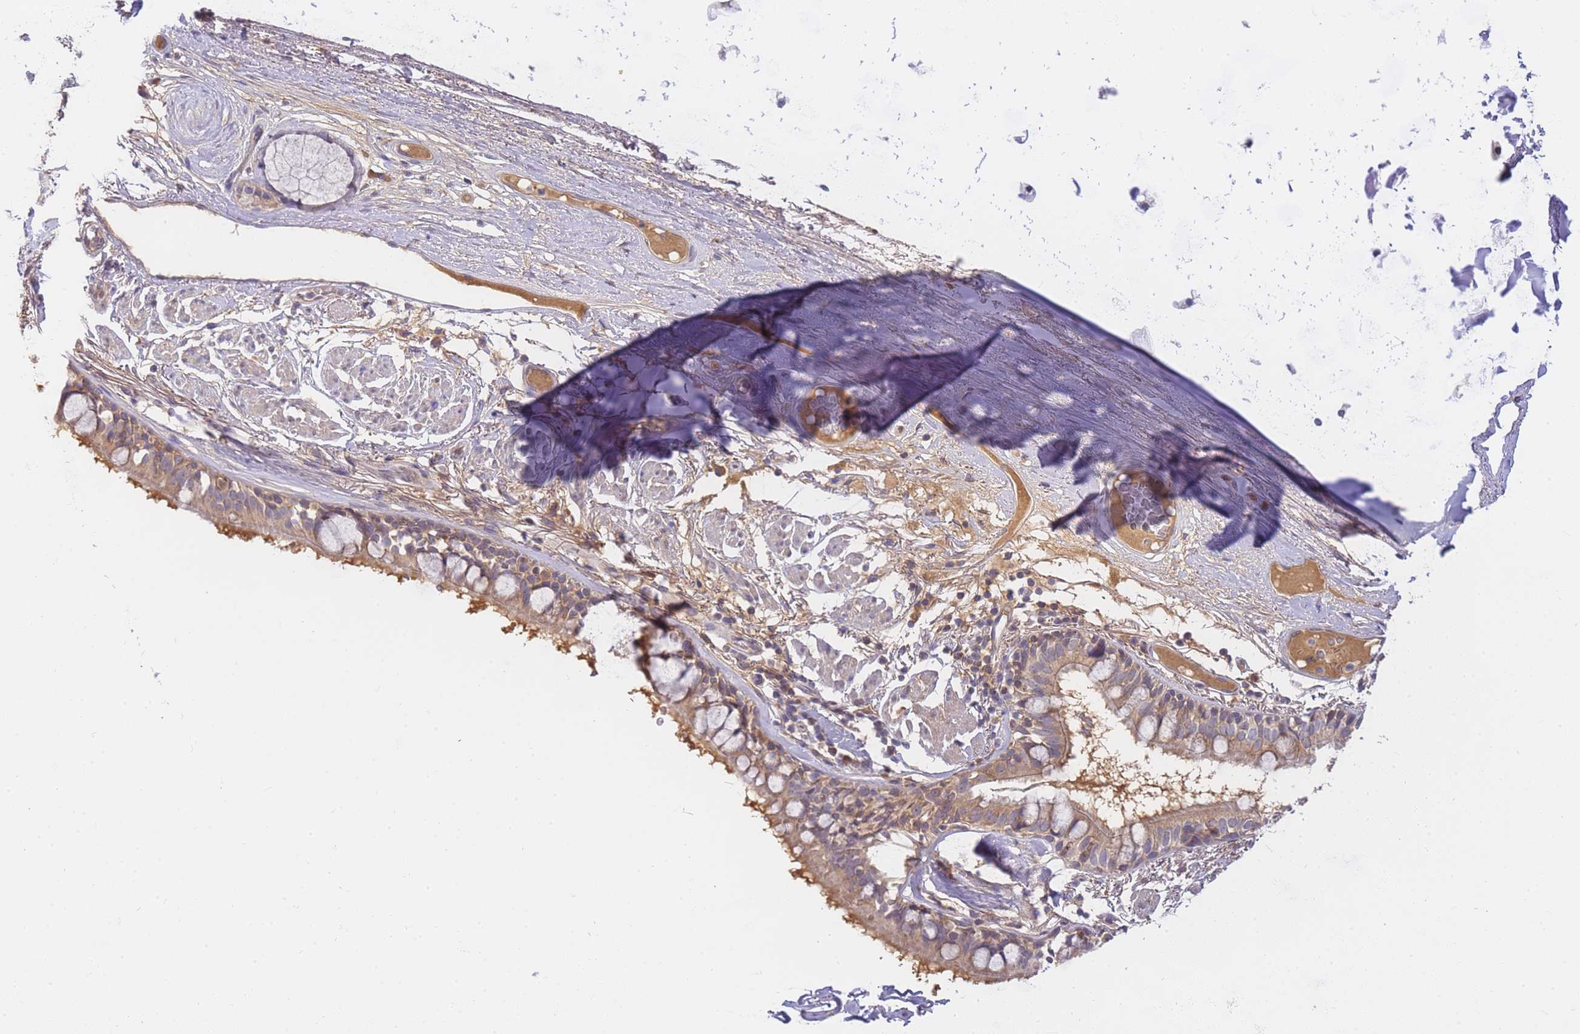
{"staining": {"intensity": "moderate", "quantity": ">75%", "location": "cytoplasmic/membranous"}, "tissue": "bronchus", "cell_type": "Respiratory epithelial cells", "image_type": "normal", "snomed": [{"axis": "morphology", "description": "Normal tissue, NOS"}, {"axis": "topography", "description": "Bronchus"}], "caption": "Bronchus stained for a protein shows moderate cytoplasmic/membranous positivity in respiratory epithelial cells. The staining is performed using DAB (3,3'-diaminobenzidine) brown chromogen to label protein expression. The nuclei are counter-stained blue using hematoxylin.", "gene": "ZNF577", "patient": {"sex": "male", "age": 70}}